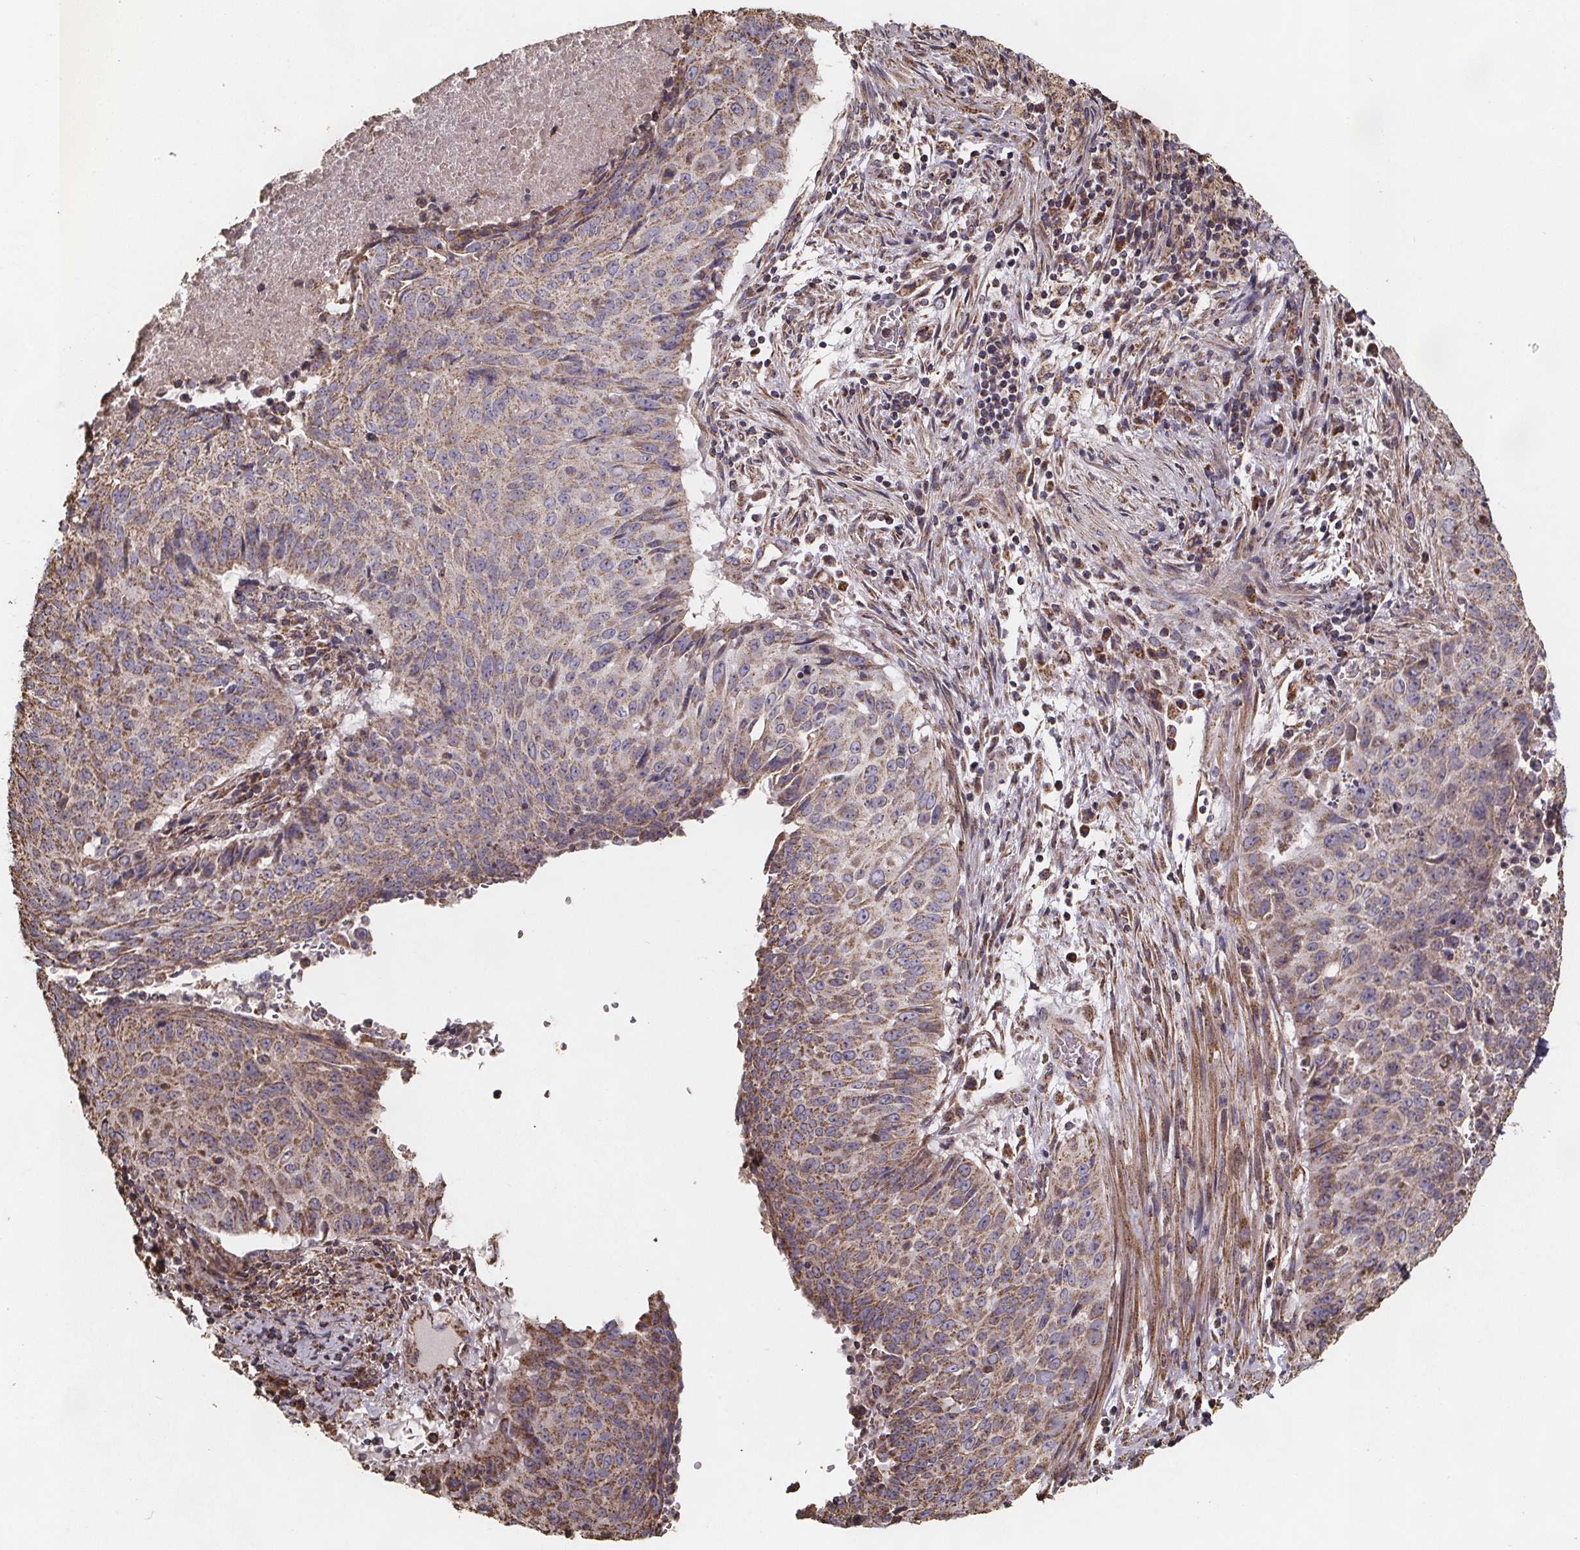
{"staining": {"intensity": "moderate", "quantity": ">75%", "location": "cytoplasmic/membranous"}, "tissue": "lung cancer", "cell_type": "Tumor cells", "image_type": "cancer", "snomed": [{"axis": "morphology", "description": "Normal tissue, NOS"}, {"axis": "morphology", "description": "Squamous cell carcinoma, NOS"}, {"axis": "topography", "description": "Bronchus"}, {"axis": "topography", "description": "Lung"}], "caption": "Tumor cells exhibit medium levels of moderate cytoplasmic/membranous expression in approximately >75% of cells in lung squamous cell carcinoma. (Brightfield microscopy of DAB IHC at high magnification).", "gene": "SLC35D2", "patient": {"sex": "male", "age": 64}}